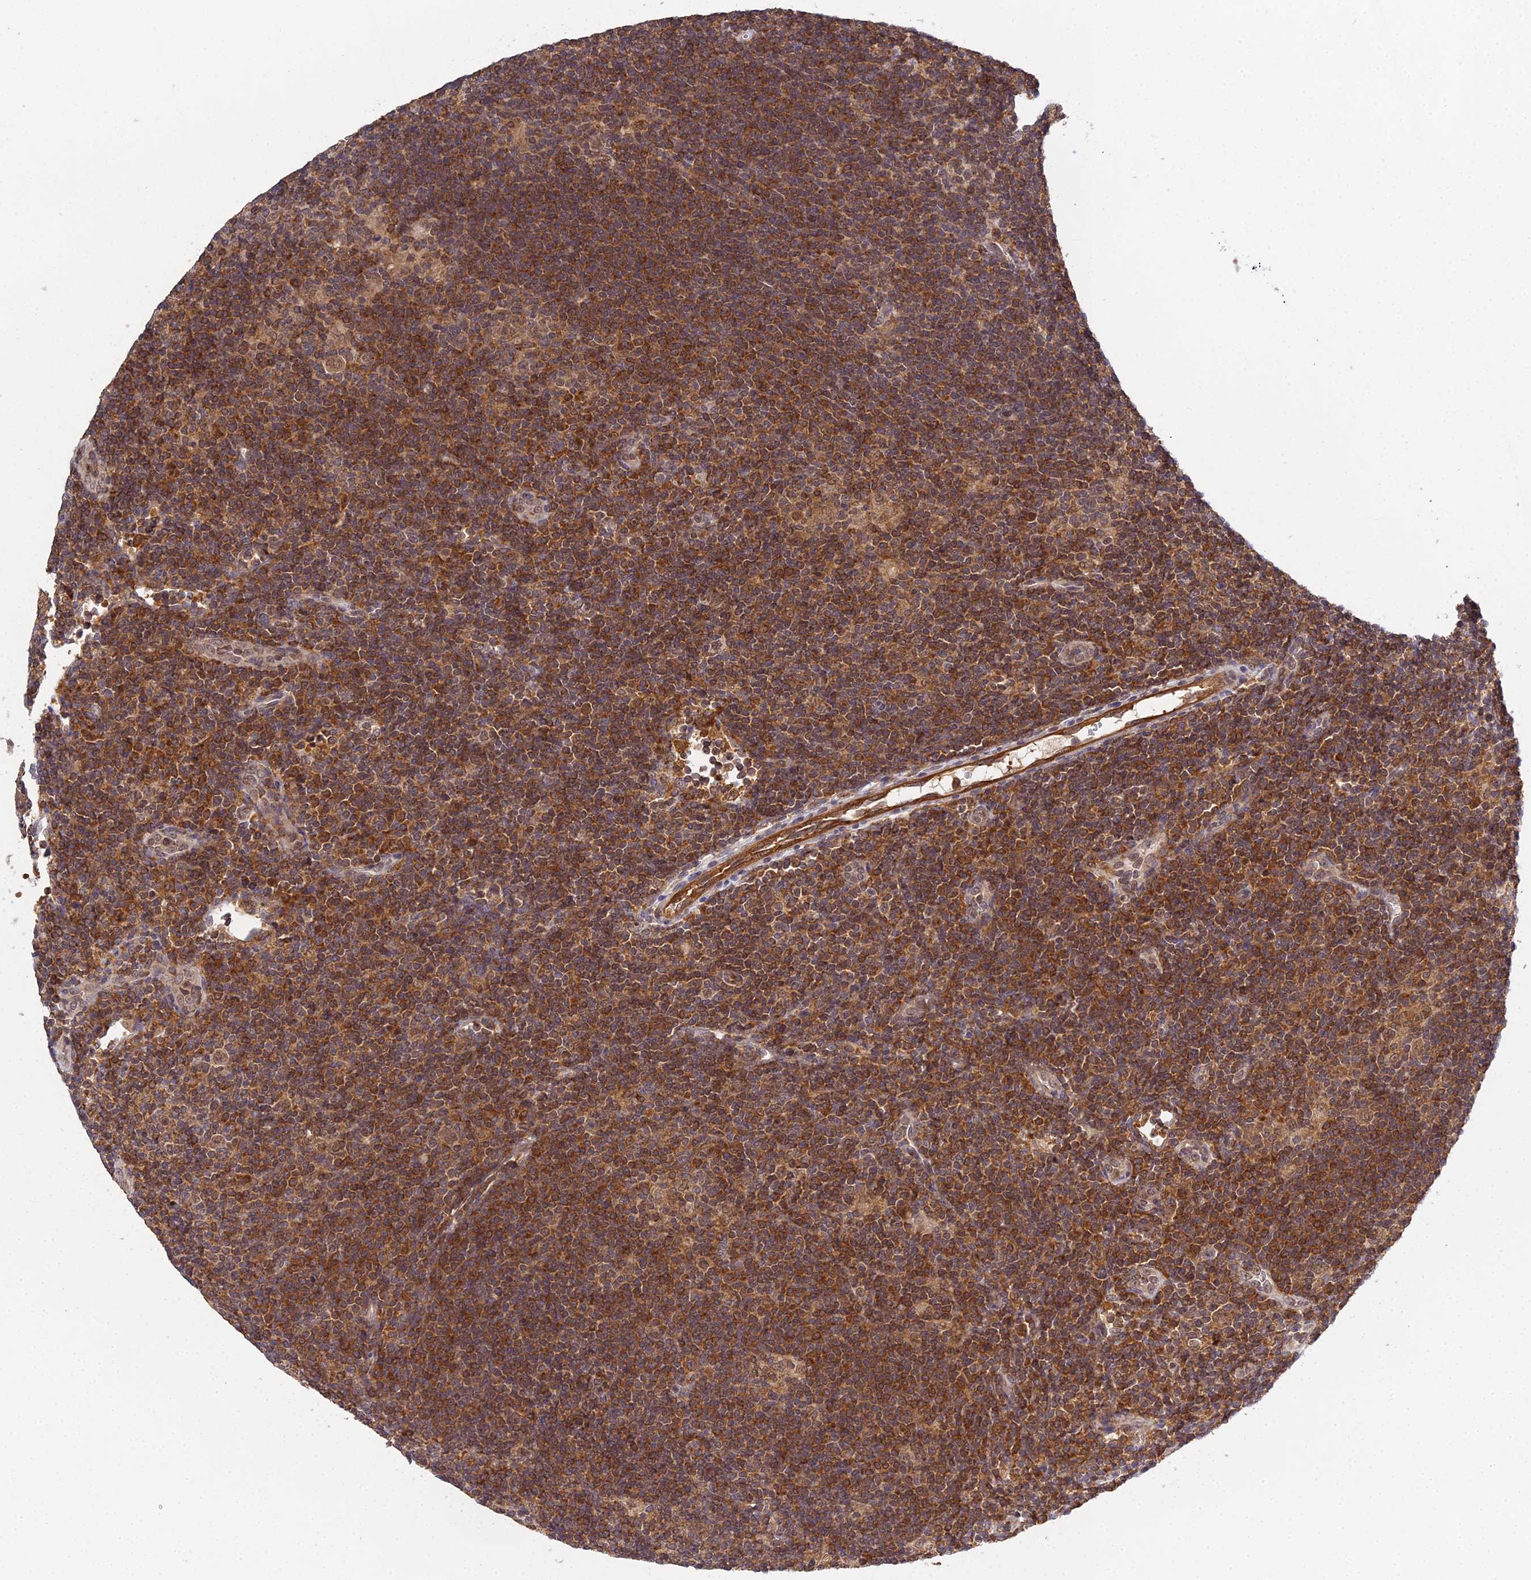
{"staining": {"intensity": "moderate", "quantity": ">75%", "location": "cytoplasmic/membranous,nuclear"}, "tissue": "lymphoma", "cell_type": "Tumor cells", "image_type": "cancer", "snomed": [{"axis": "morphology", "description": "Hodgkin's disease, NOS"}, {"axis": "topography", "description": "Lymph node"}], "caption": "Immunohistochemical staining of human Hodgkin's disease shows moderate cytoplasmic/membranous and nuclear protein staining in about >75% of tumor cells.", "gene": "TPRX1", "patient": {"sex": "female", "age": 57}}